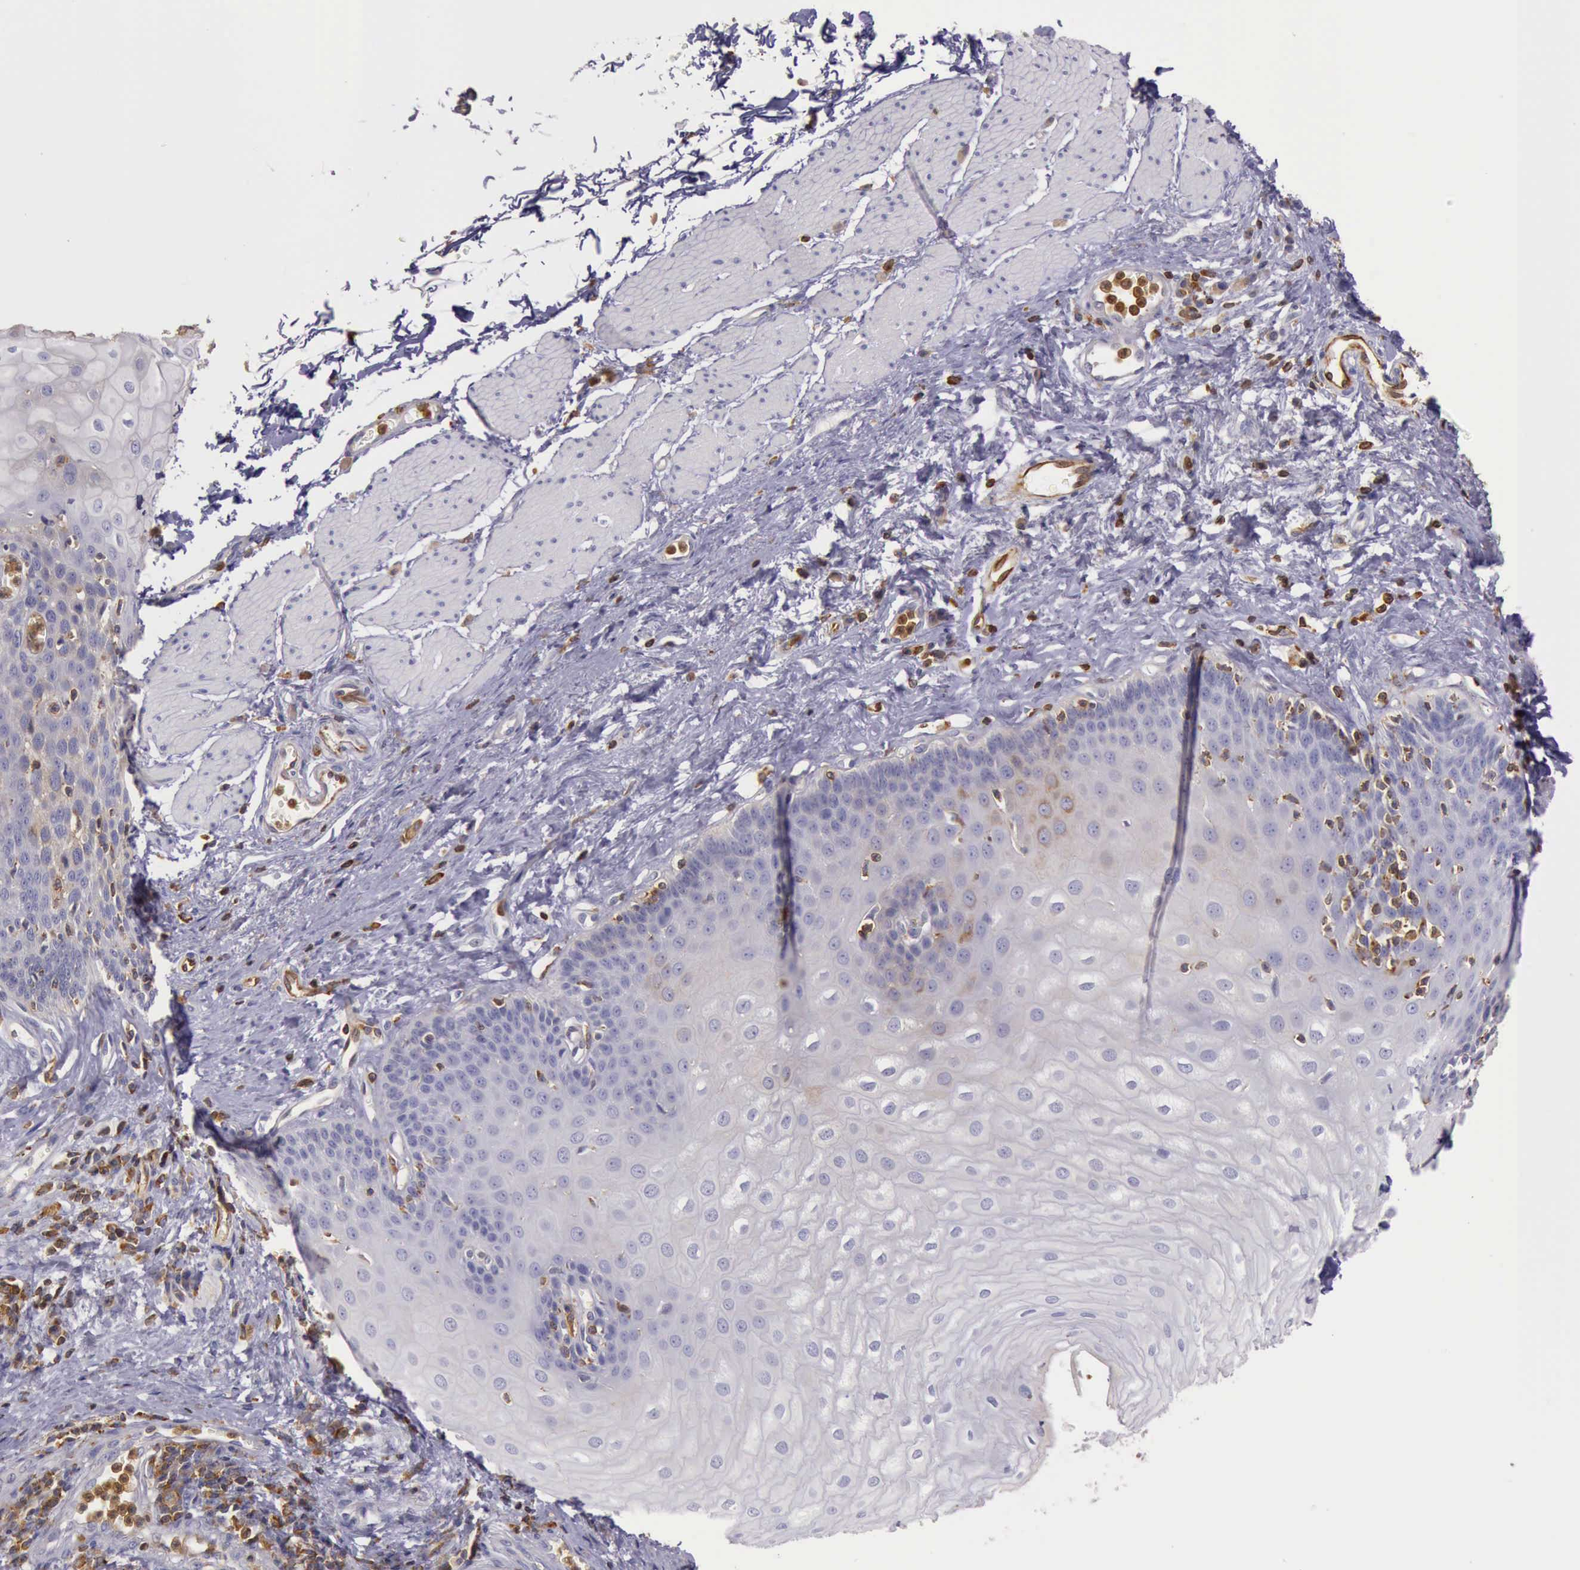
{"staining": {"intensity": "negative", "quantity": "none", "location": "none"}, "tissue": "esophagus", "cell_type": "Squamous epithelial cells", "image_type": "normal", "snomed": [{"axis": "morphology", "description": "Normal tissue, NOS"}, {"axis": "topography", "description": "Esophagus"}], "caption": "There is no significant positivity in squamous epithelial cells of esophagus. (DAB (3,3'-diaminobenzidine) immunohistochemistry (IHC), high magnification).", "gene": "ARHGAP4", "patient": {"sex": "male", "age": 65}}